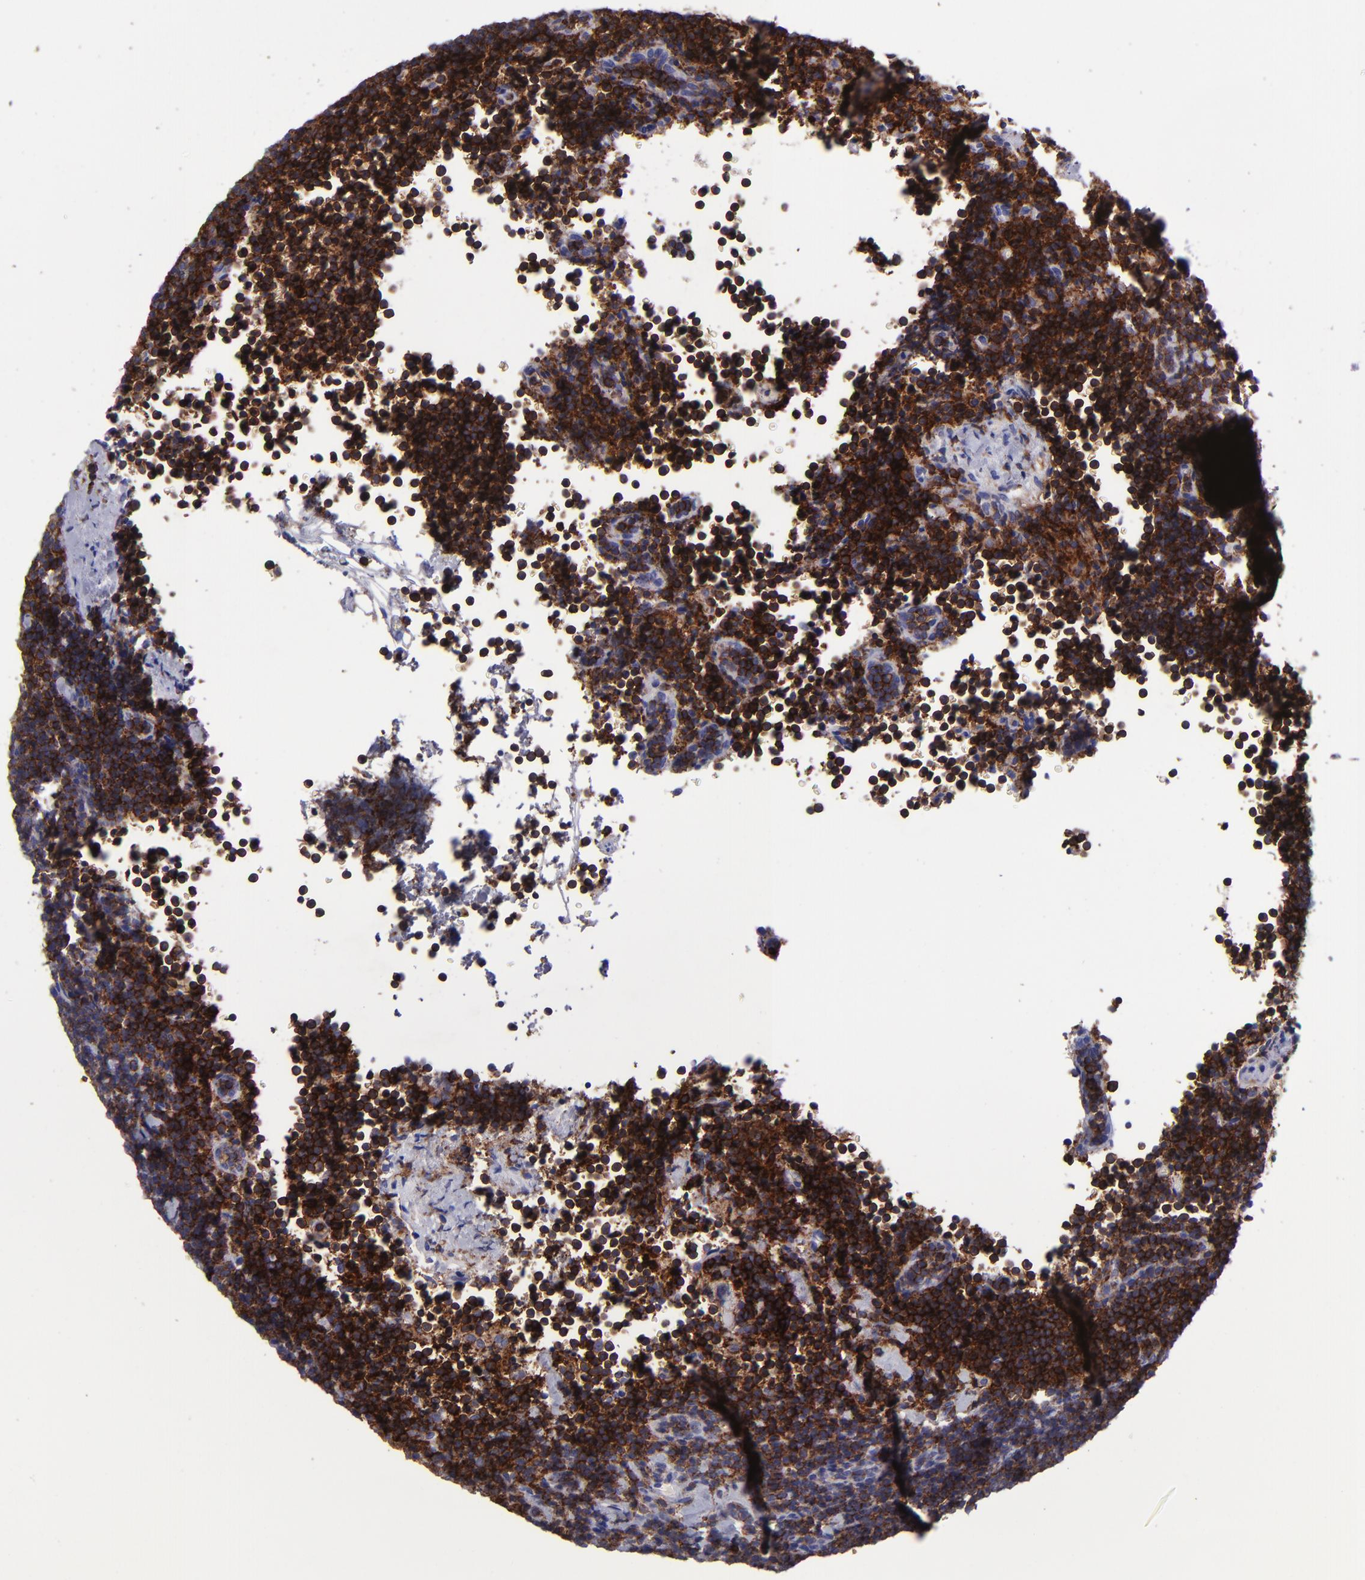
{"staining": {"intensity": "strong", "quantity": ">75%", "location": "cytoplasmic/membranous"}, "tissue": "lymphoma", "cell_type": "Tumor cells", "image_type": "cancer", "snomed": [{"axis": "morphology", "description": "Malignant lymphoma, non-Hodgkin's type, High grade"}, {"axis": "topography", "description": "Lymph node"}], "caption": "Lymphoma stained with IHC demonstrates strong cytoplasmic/membranous positivity in about >75% of tumor cells.", "gene": "ICAM3", "patient": {"sex": "female", "age": 58}}